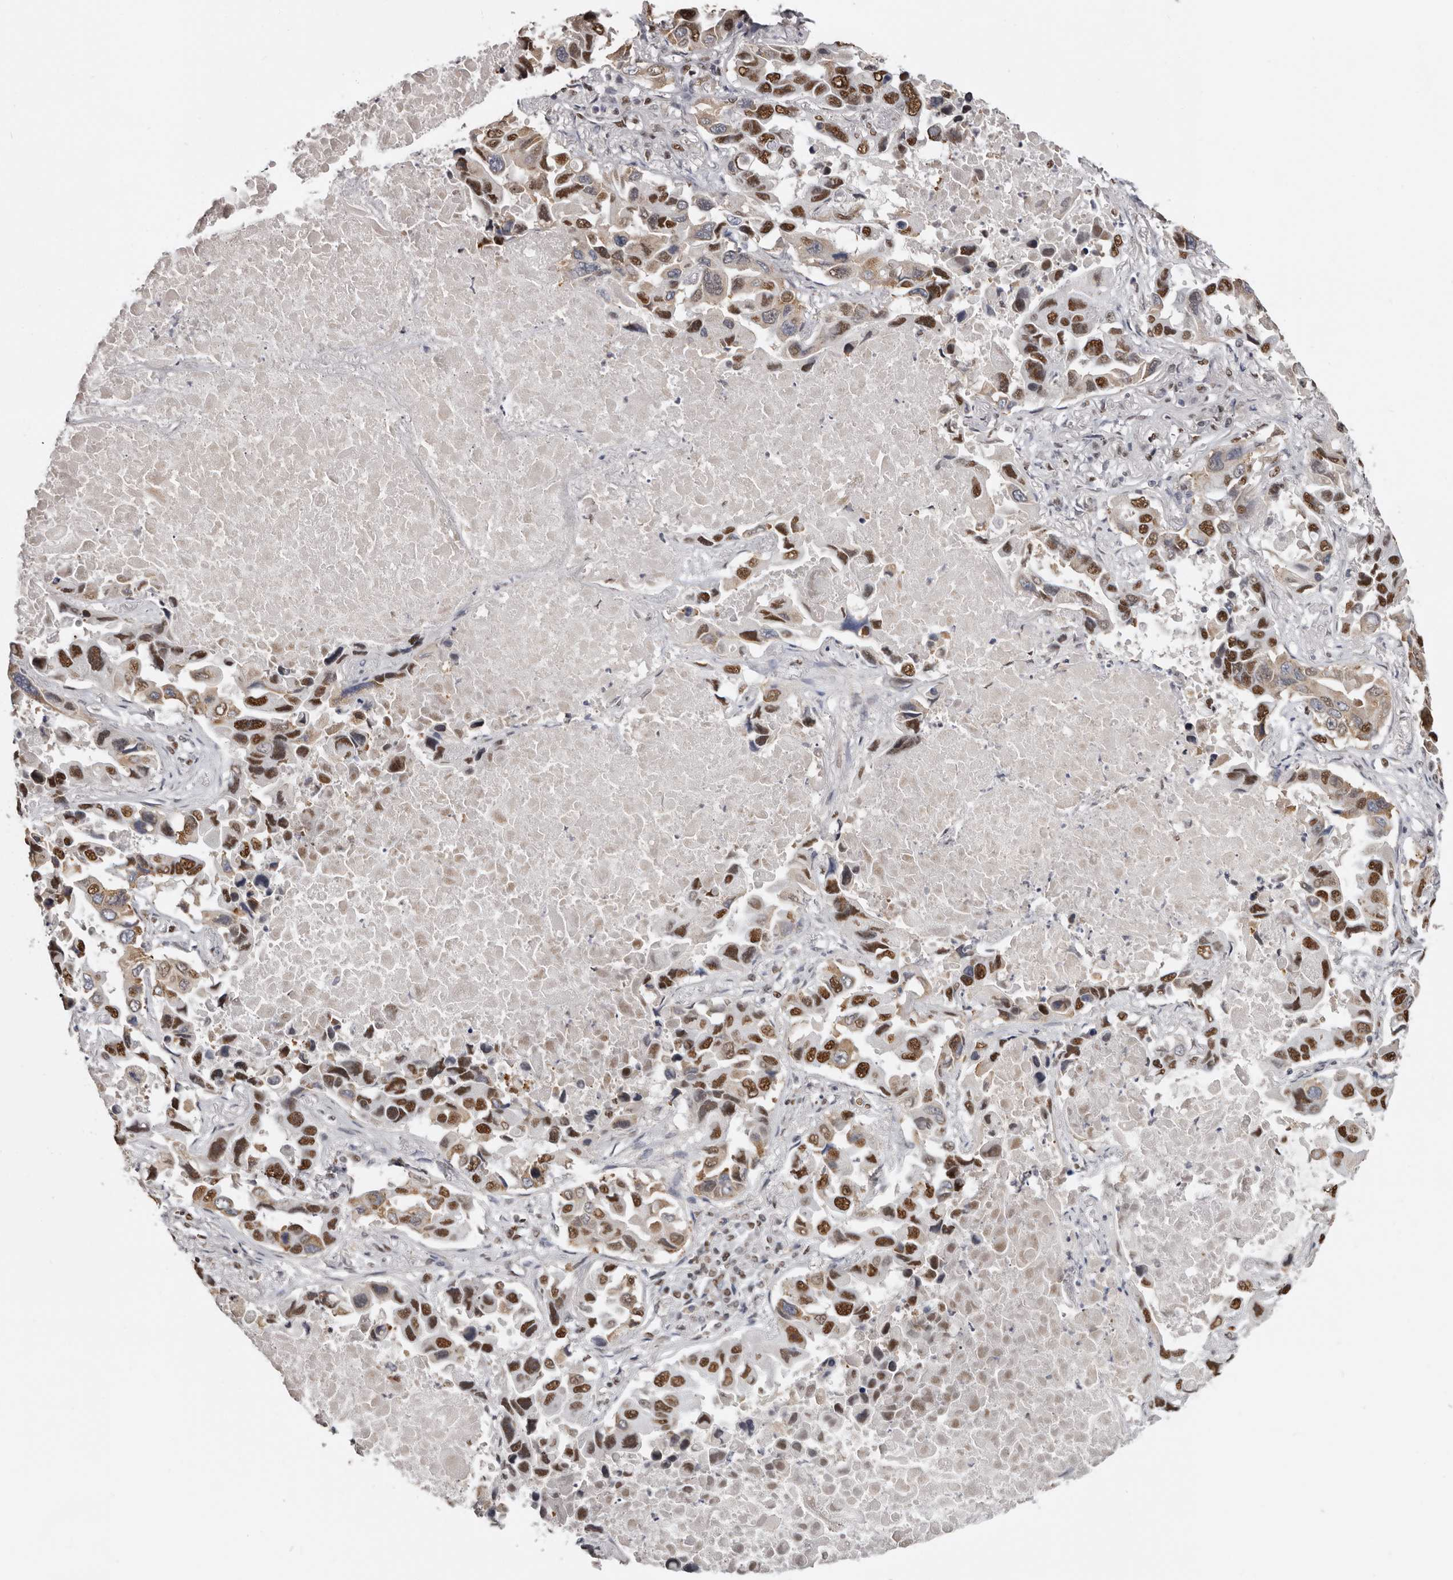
{"staining": {"intensity": "moderate", "quantity": ">75%", "location": "nuclear"}, "tissue": "lung cancer", "cell_type": "Tumor cells", "image_type": "cancer", "snomed": [{"axis": "morphology", "description": "Adenocarcinoma, NOS"}, {"axis": "topography", "description": "Lung"}], "caption": "A medium amount of moderate nuclear staining is appreciated in approximately >75% of tumor cells in lung adenocarcinoma tissue.", "gene": "SCAF4", "patient": {"sex": "male", "age": 64}}